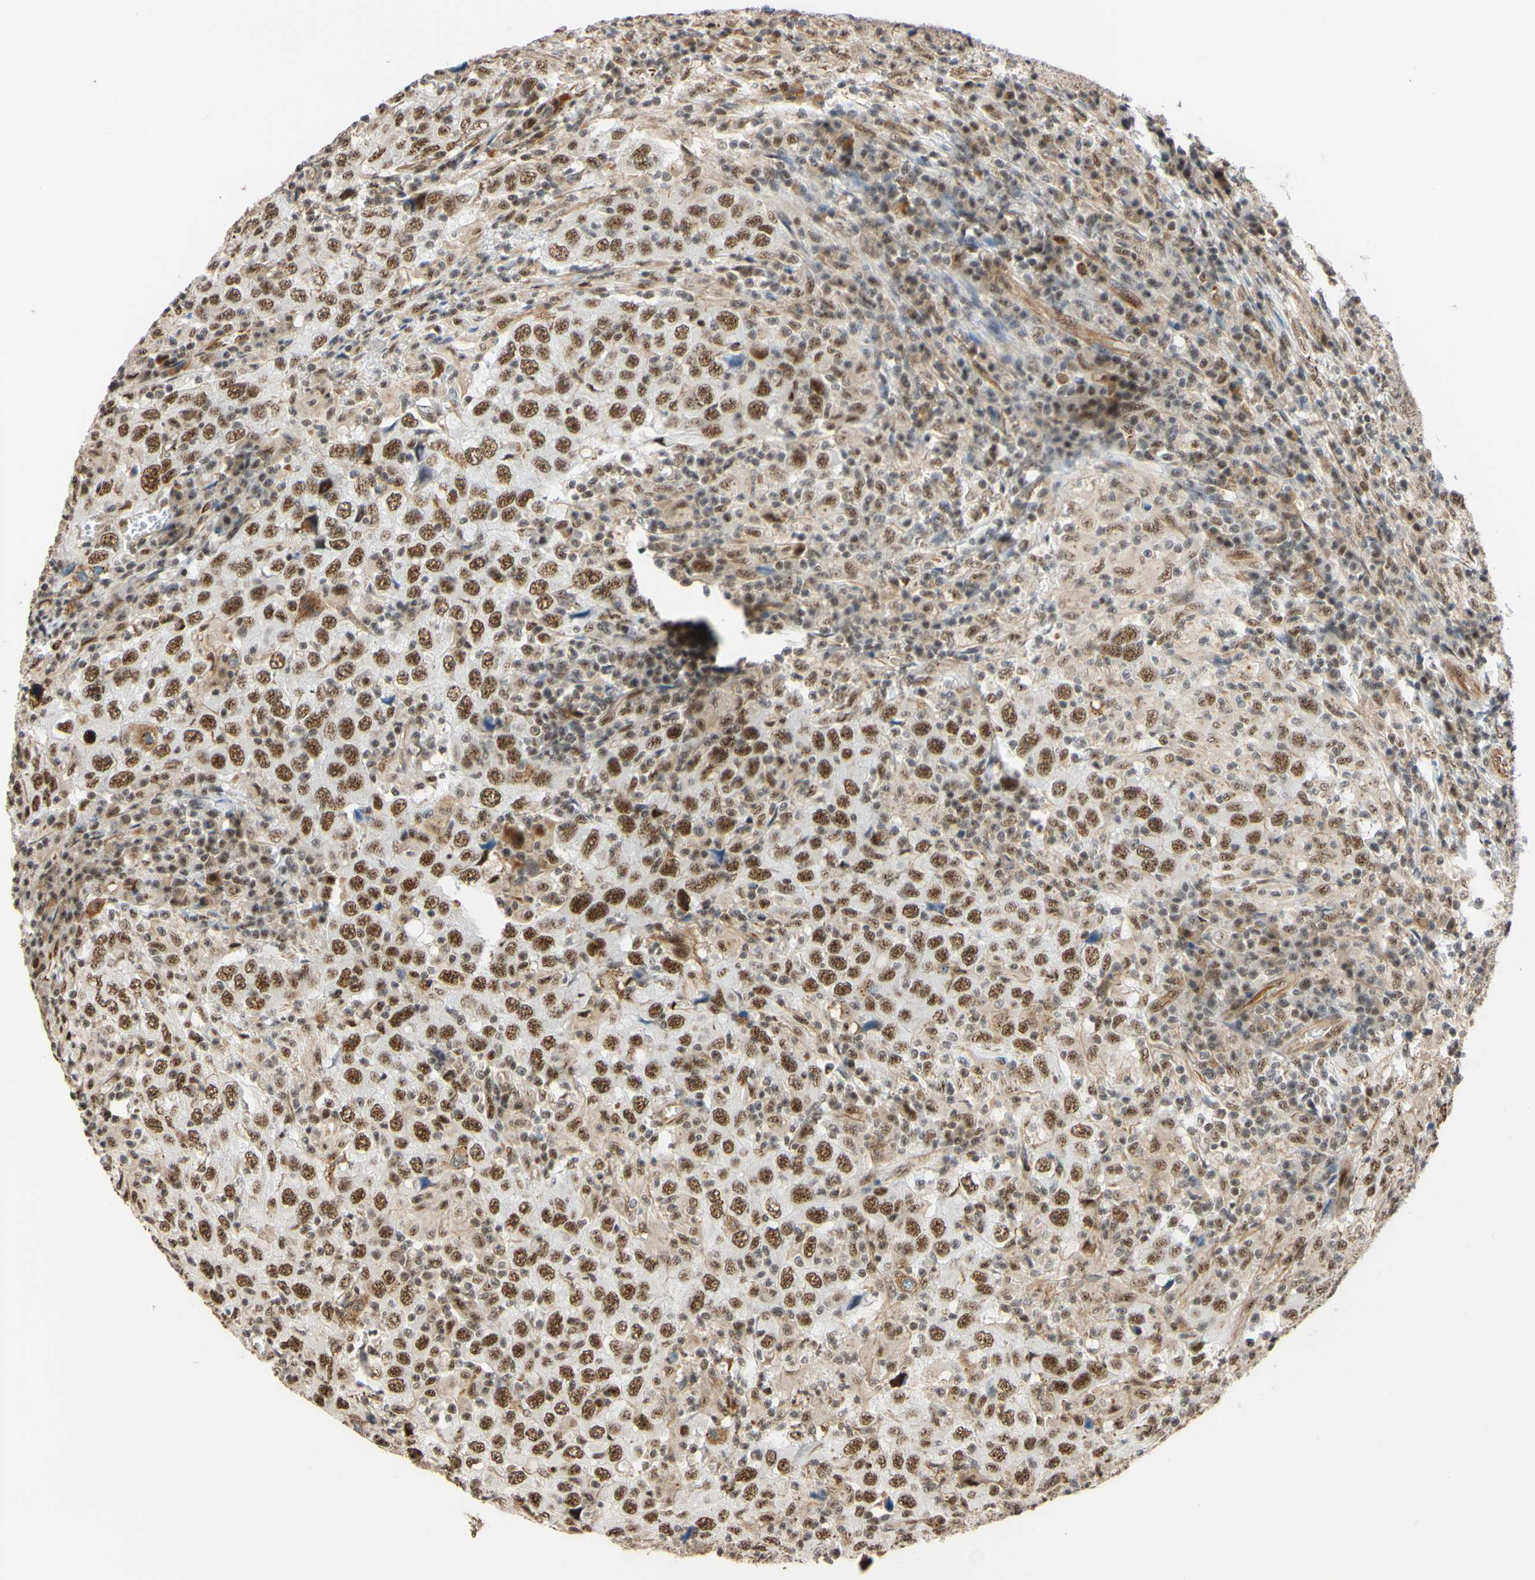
{"staining": {"intensity": "moderate", "quantity": ">75%", "location": "nuclear"}, "tissue": "head and neck cancer", "cell_type": "Tumor cells", "image_type": "cancer", "snomed": [{"axis": "morphology", "description": "Adenocarcinoma, NOS"}, {"axis": "topography", "description": "Salivary gland"}, {"axis": "topography", "description": "Head-Neck"}], "caption": "Protein staining by IHC shows moderate nuclear positivity in about >75% of tumor cells in head and neck adenocarcinoma.", "gene": "SAP18", "patient": {"sex": "female", "age": 65}}